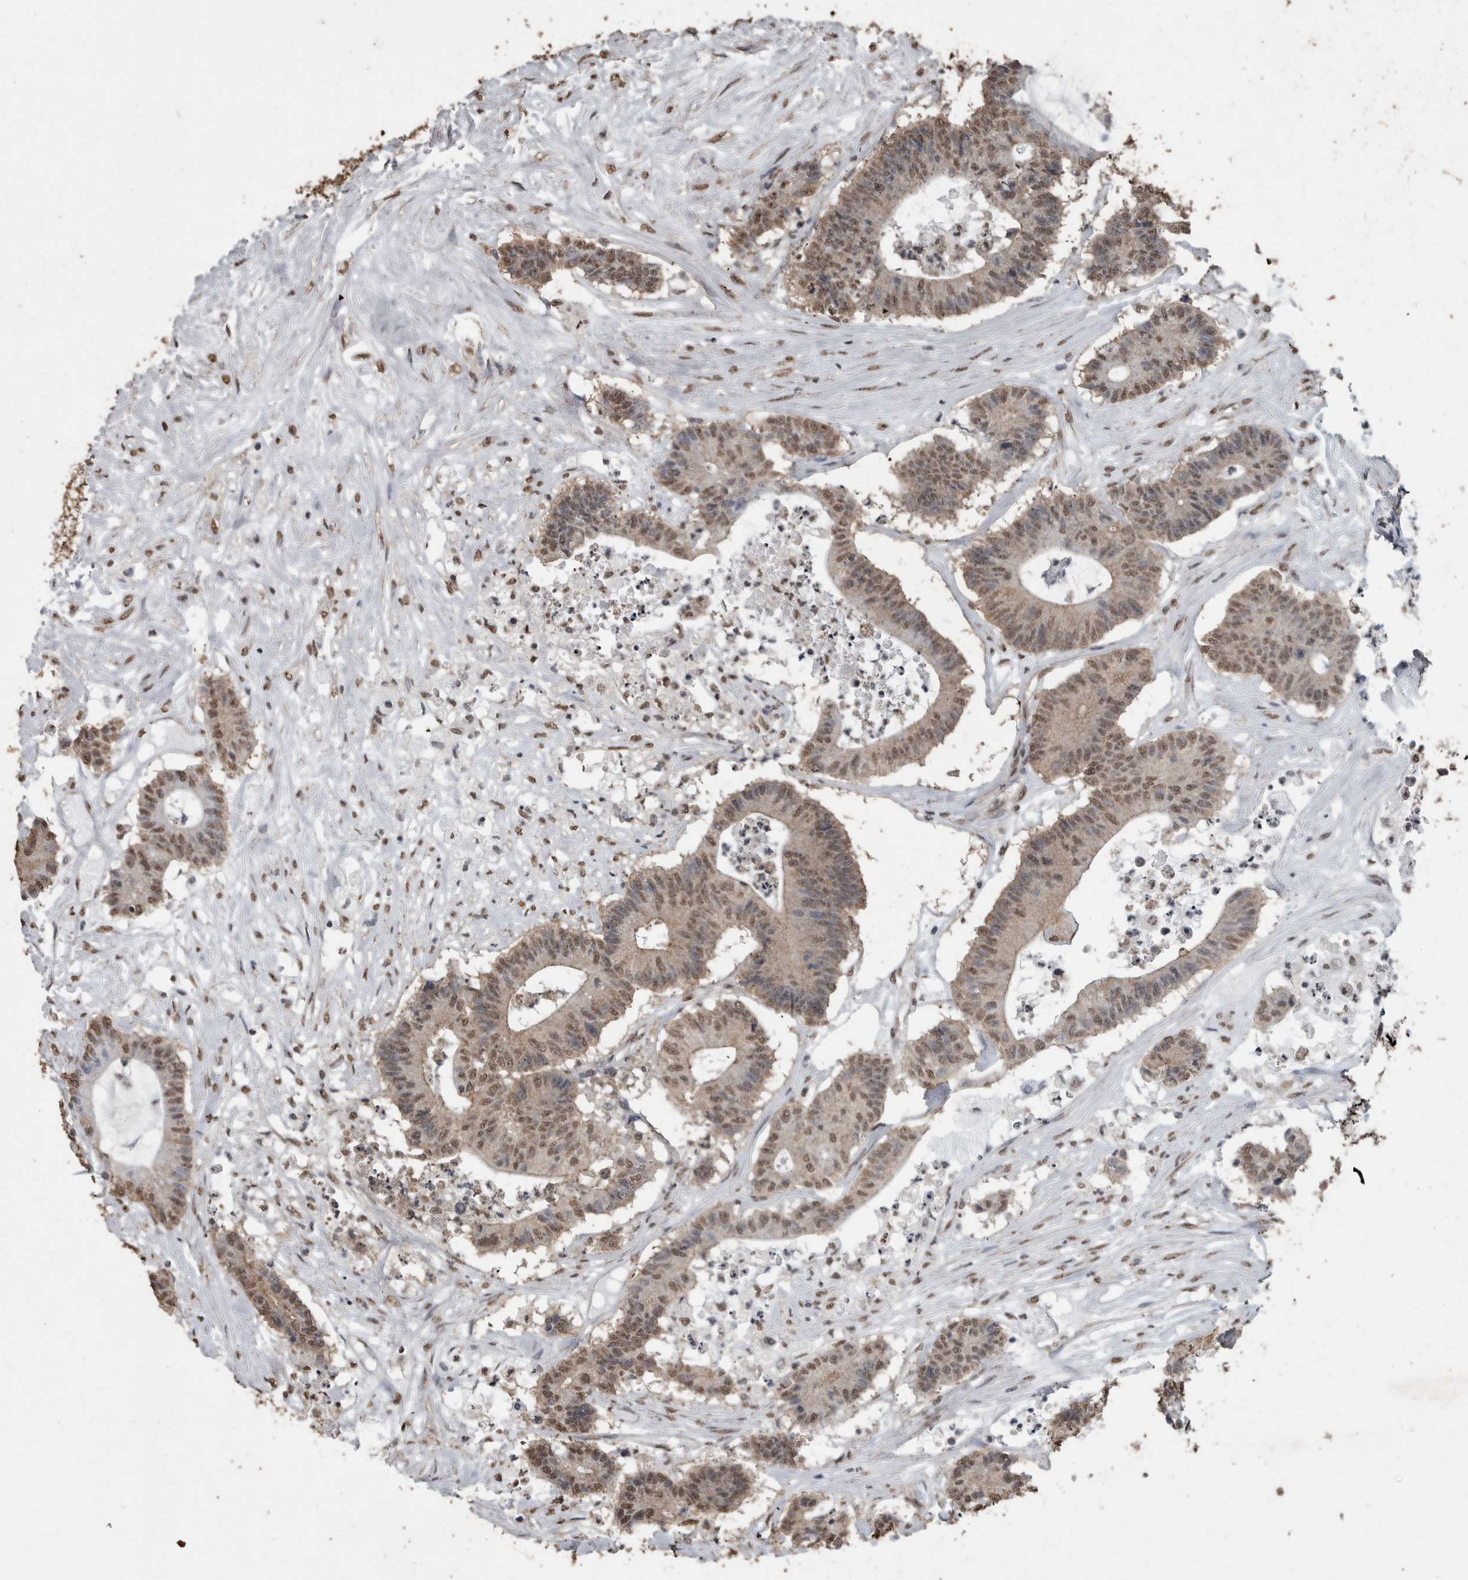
{"staining": {"intensity": "weak", "quantity": ">75%", "location": "nuclear"}, "tissue": "colorectal cancer", "cell_type": "Tumor cells", "image_type": "cancer", "snomed": [{"axis": "morphology", "description": "Adenocarcinoma, NOS"}, {"axis": "topography", "description": "Colon"}], "caption": "Immunohistochemical staining of human colorectal adenocarcinoma shows low levels of weak nuclear staining in approximately >75% of tumor cells. (DAB IHC with brightfield microscopy, high magnification).", "gene": "SMAD7", "patient": {"sex": "female", "age": 84}}